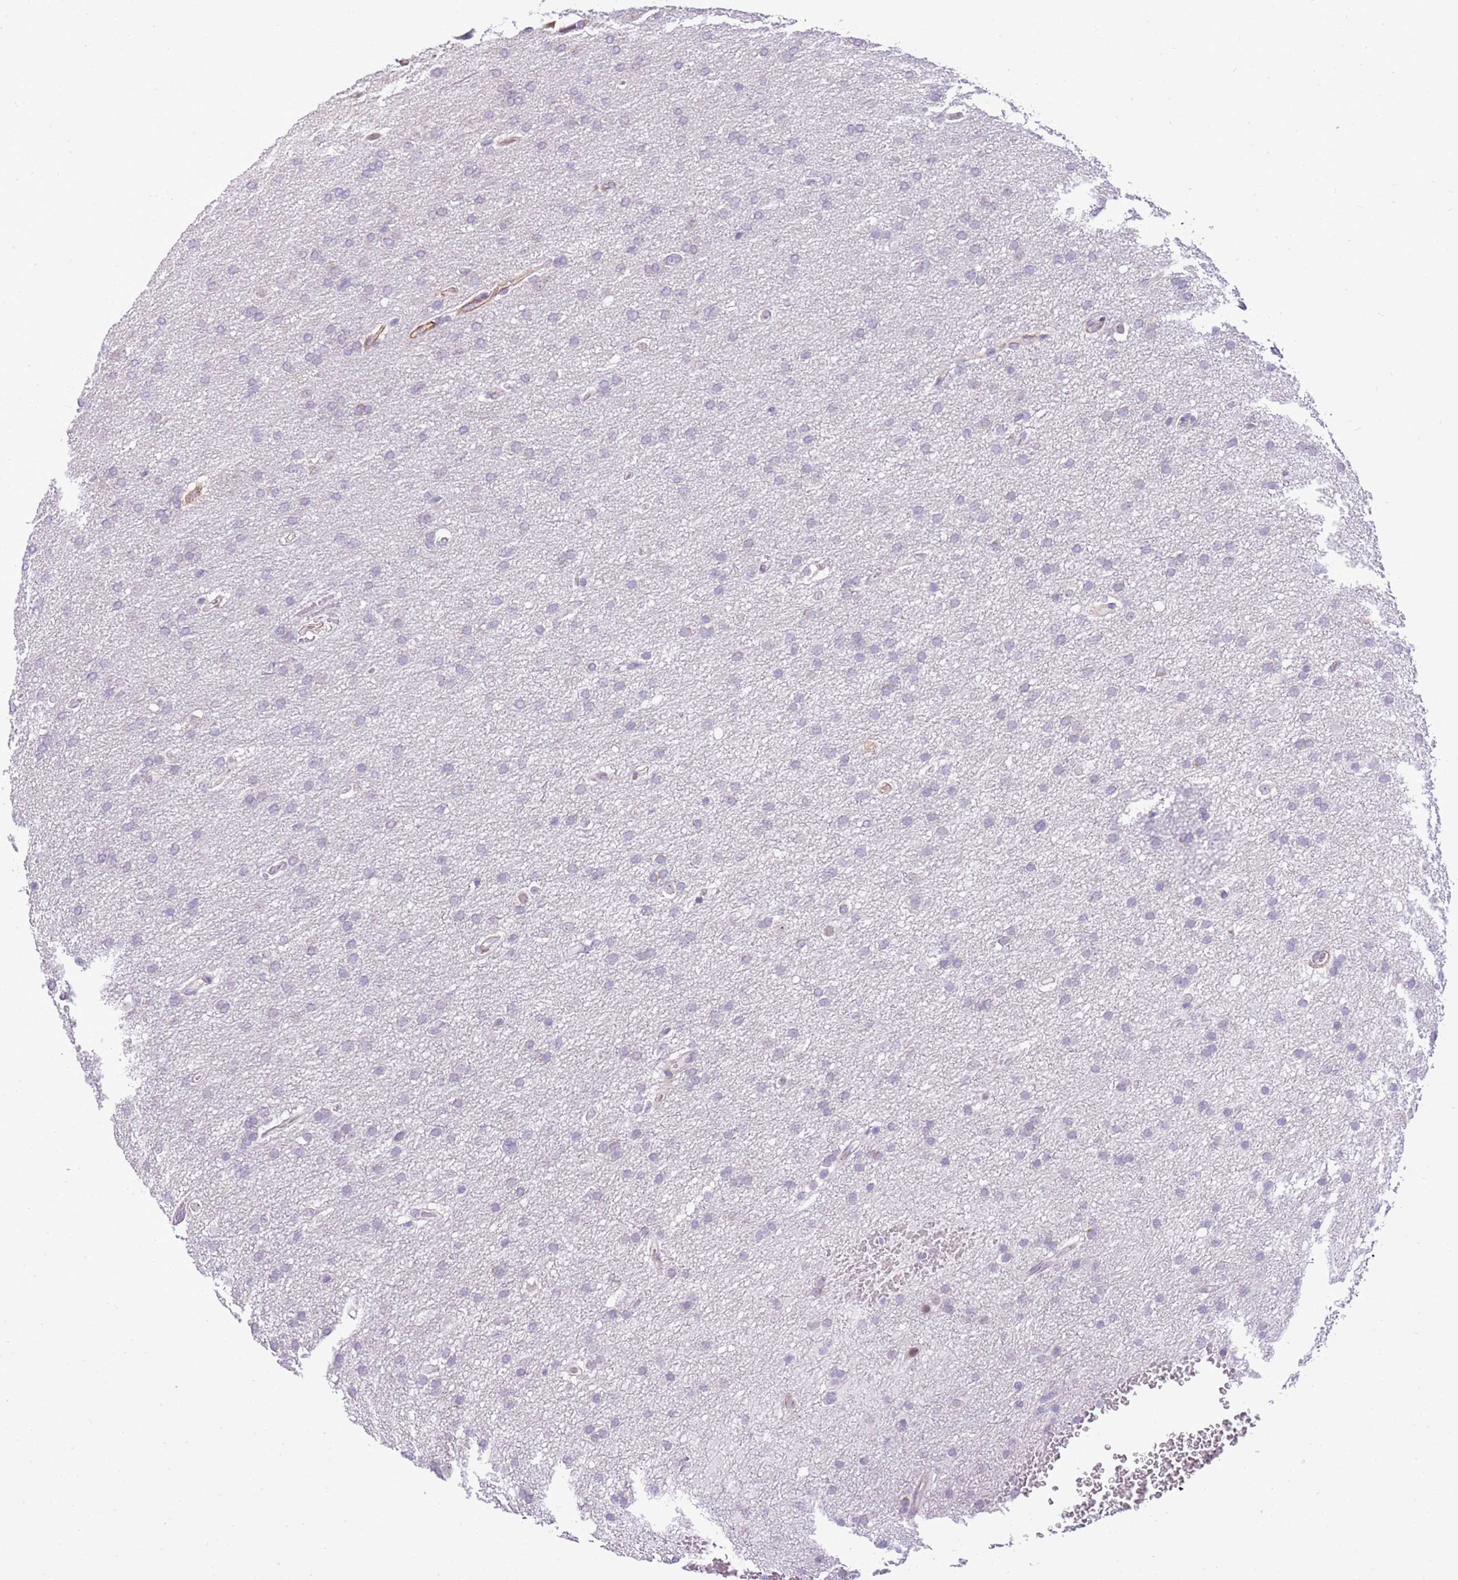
{"staining": {"intensity": "negative", "quantity": "none", "location": "none"}, "tissue": "glioma", "cell_type": "Tumor cells", "image_type": "cancer", "snomed": [{"axis": "morphology", "description": "Glioma, malignant, High grade"}, {"axis": "topography", "description": "Cerebral cortex"}], "caption": "A high-resolution micrograph shows immunohistochemistry (IHC) staining of malignant glioma (high-grade), which reveals no significant staining in tumor cells.", "gene": "SMIM4", "patient": {"sex": "female", "age": 36}}